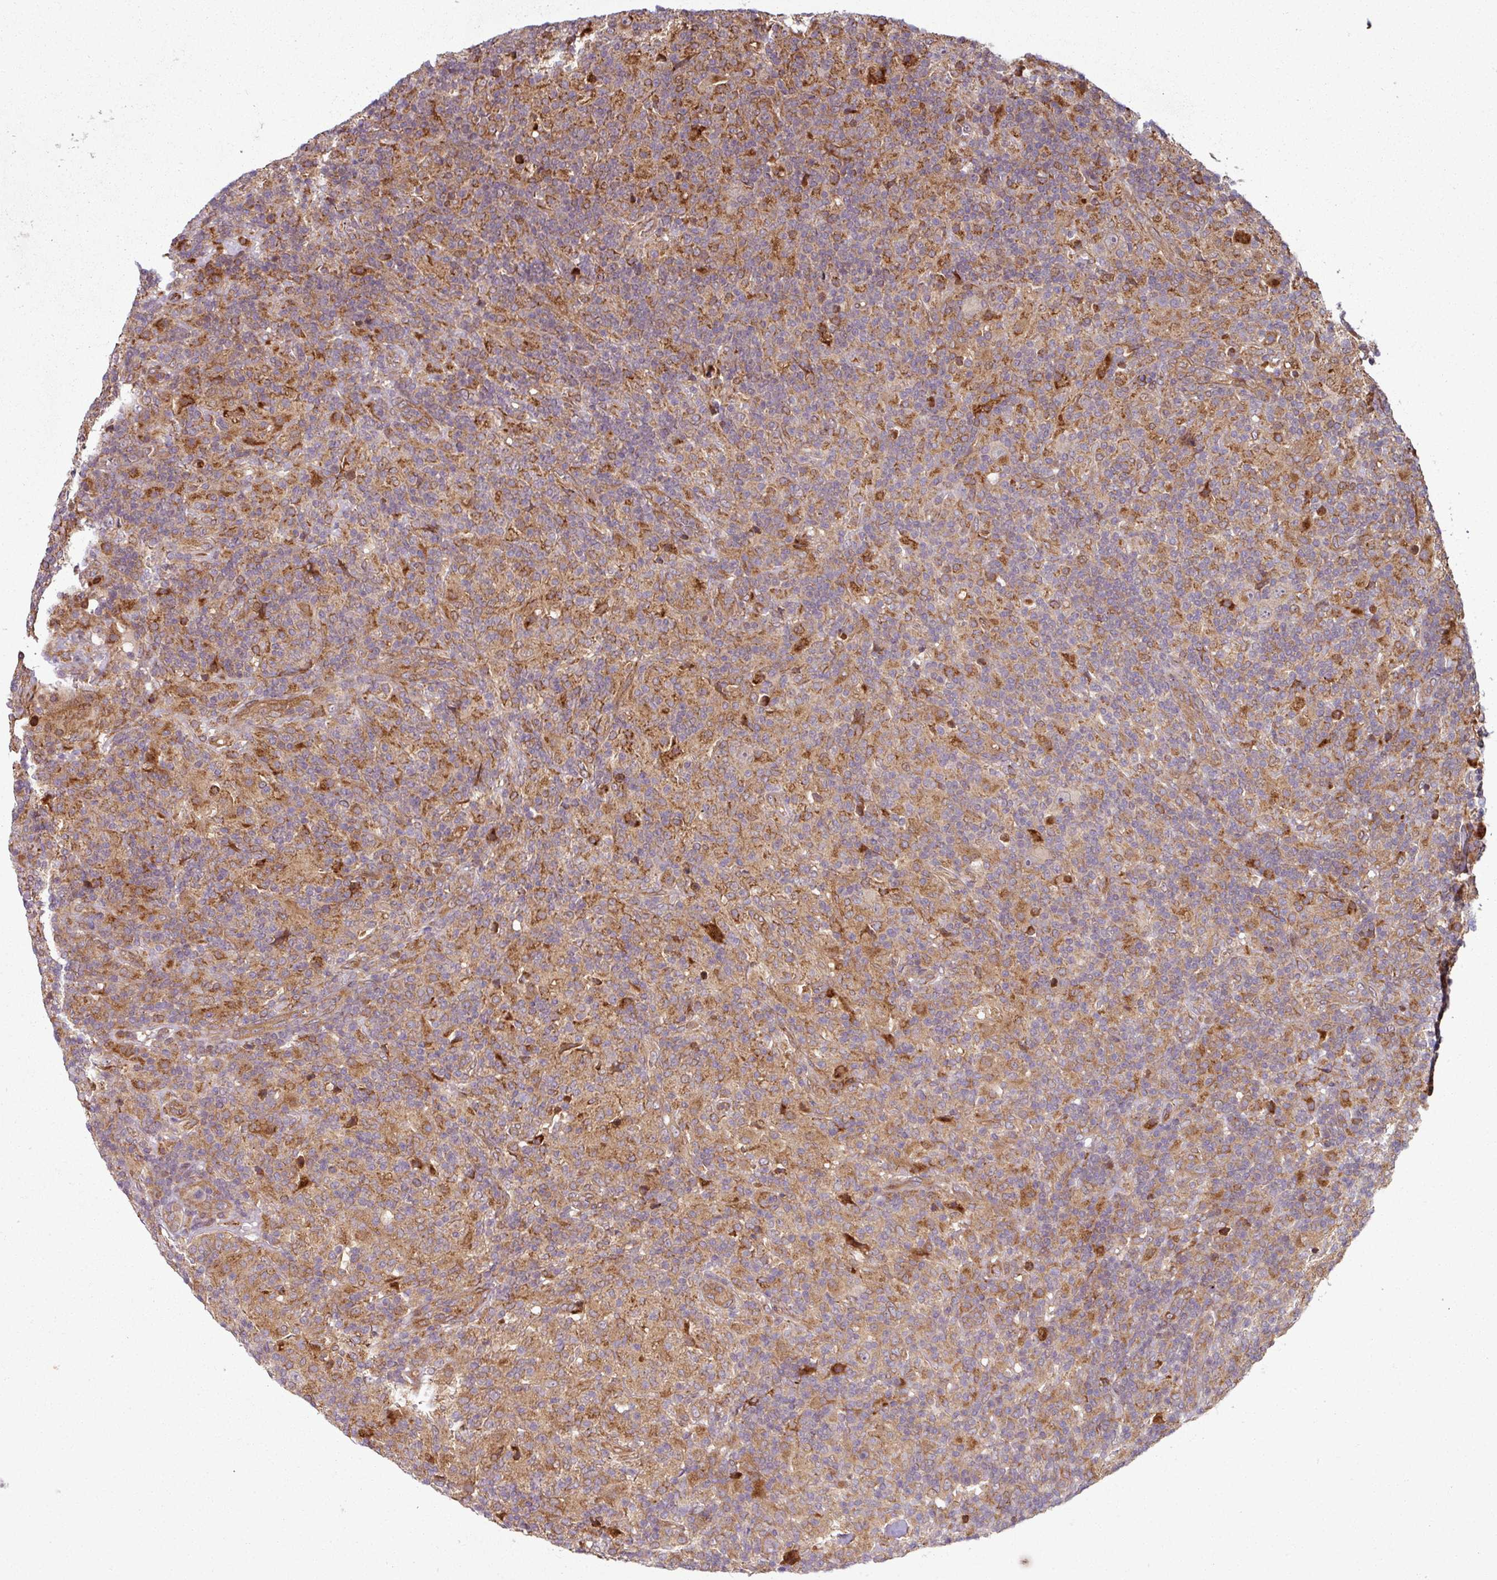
{"staining": {"intensity": "moderate", "quantity": "<25%", "location": "cytoplasmic/membranous"}, "tissue": "lymphoma", "cell_type": "Tumor cells", "image_type": "cancer", "snomed": [{"axis": "morphology", "description": "Hodgkin's disease, NOS"}, {"axis": "topography", "description": "Lymph node"}], "caption": "Lymphoma tissue shows moderate cytoplasmic/membranous positivity in about <25% of tumor cells Immunohistochemistry (ihc) stains the protein of interest in brown and the nuclei are stained blue.", "gene": "RAB5A", "patient": {"sex": "male", "age": 70}}